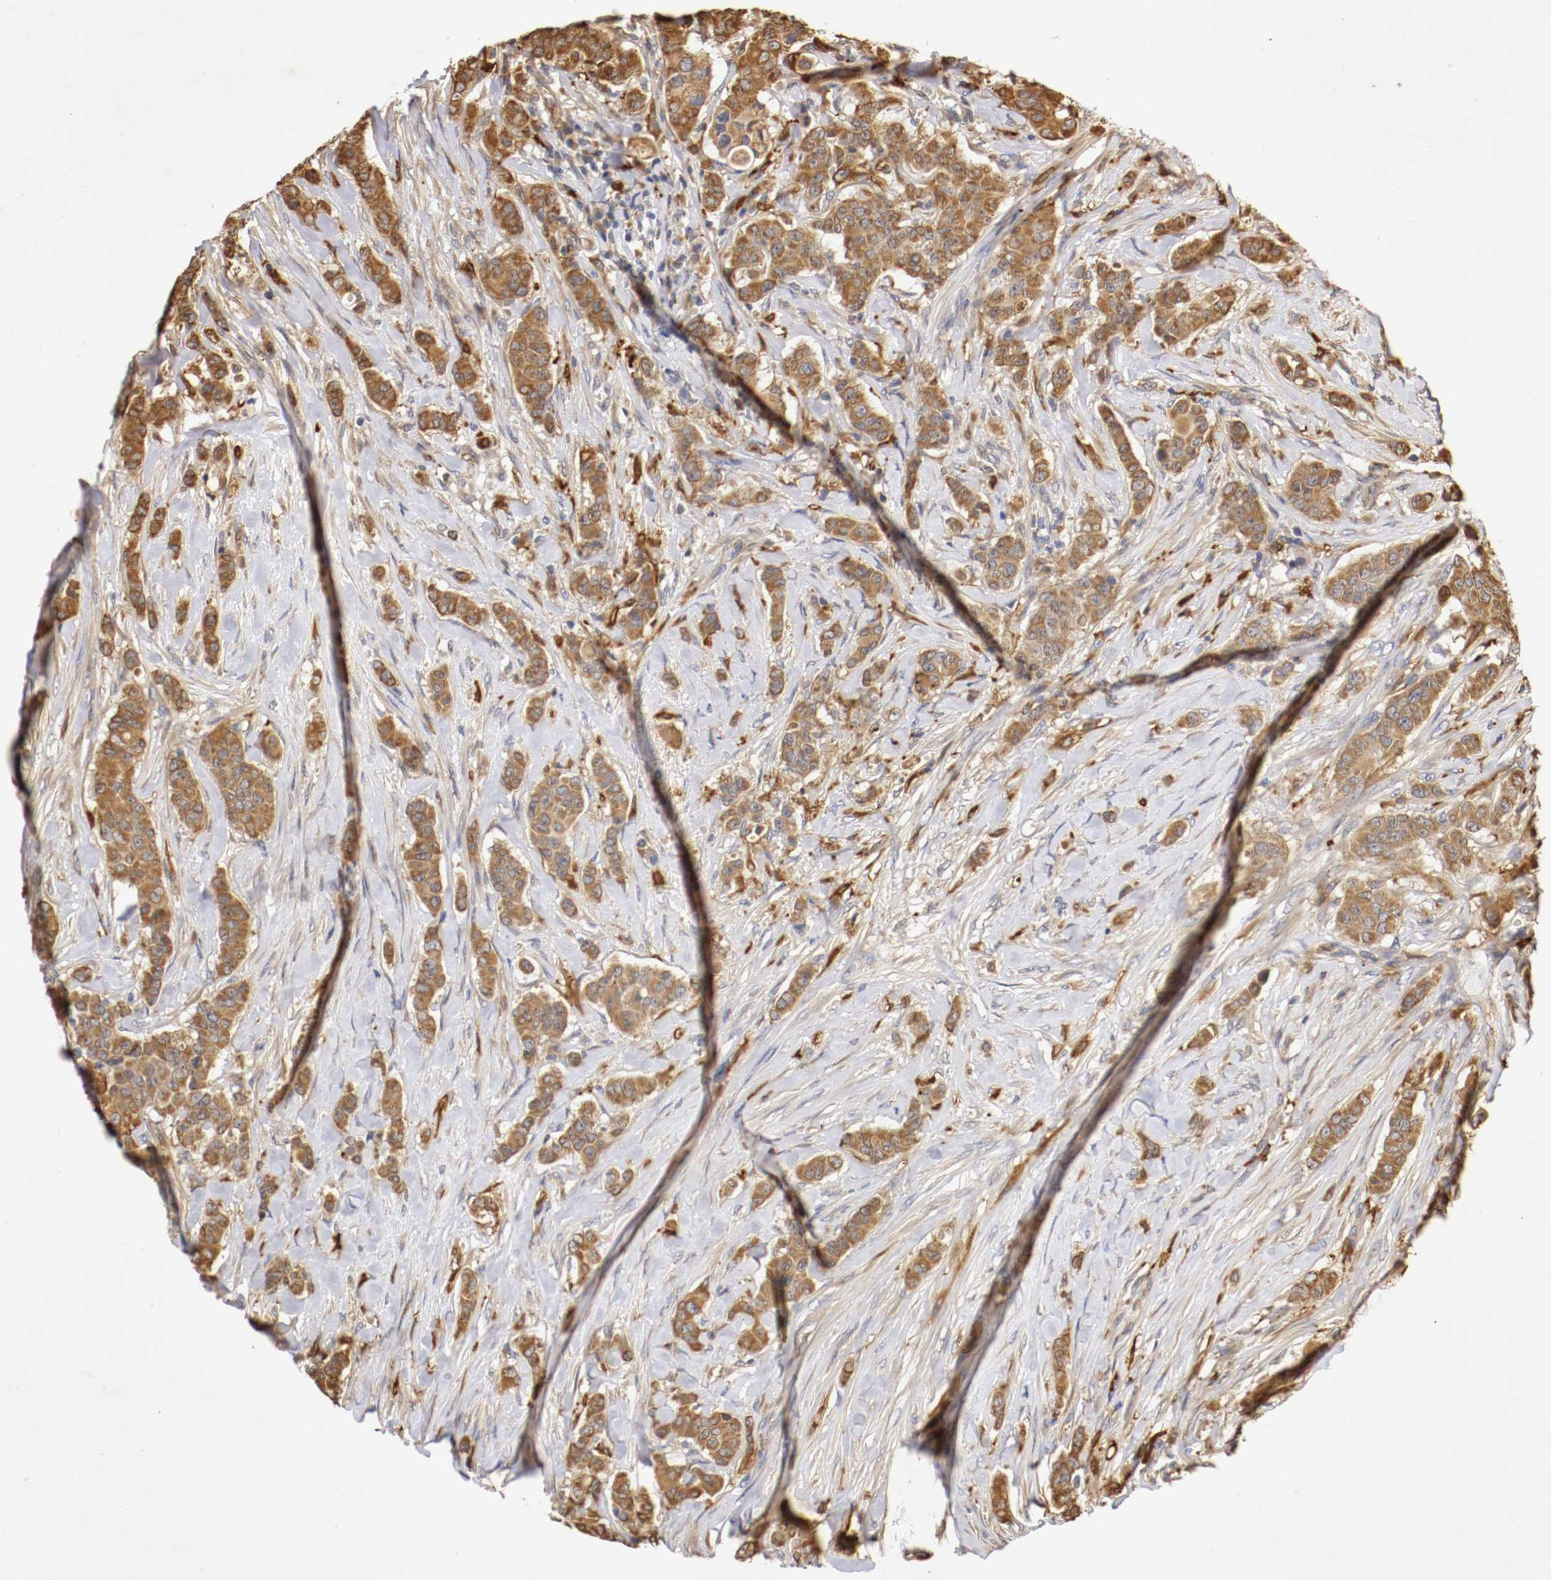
{"staining": {"intensity": "strong", "quantity": ">75%", "location": "cytoplasmic/membranous"}, "tissue": "breast cancer", "cell_type": "Tumor cells", "image_type": "cancer", "snomed": [{"axis": "morphology", "description": "Duct carcinoma"}, {"axis": "topography", "description": "Breast"}], "caption": "Protein expression by IHC demonstrates strong cytoplasmic/membranous expression in about >75% of tumor cells in breast cancer (invasive ductal carcinoma).", "gene": "VEZT", "patient": {"sex": "female", "age": 40}}